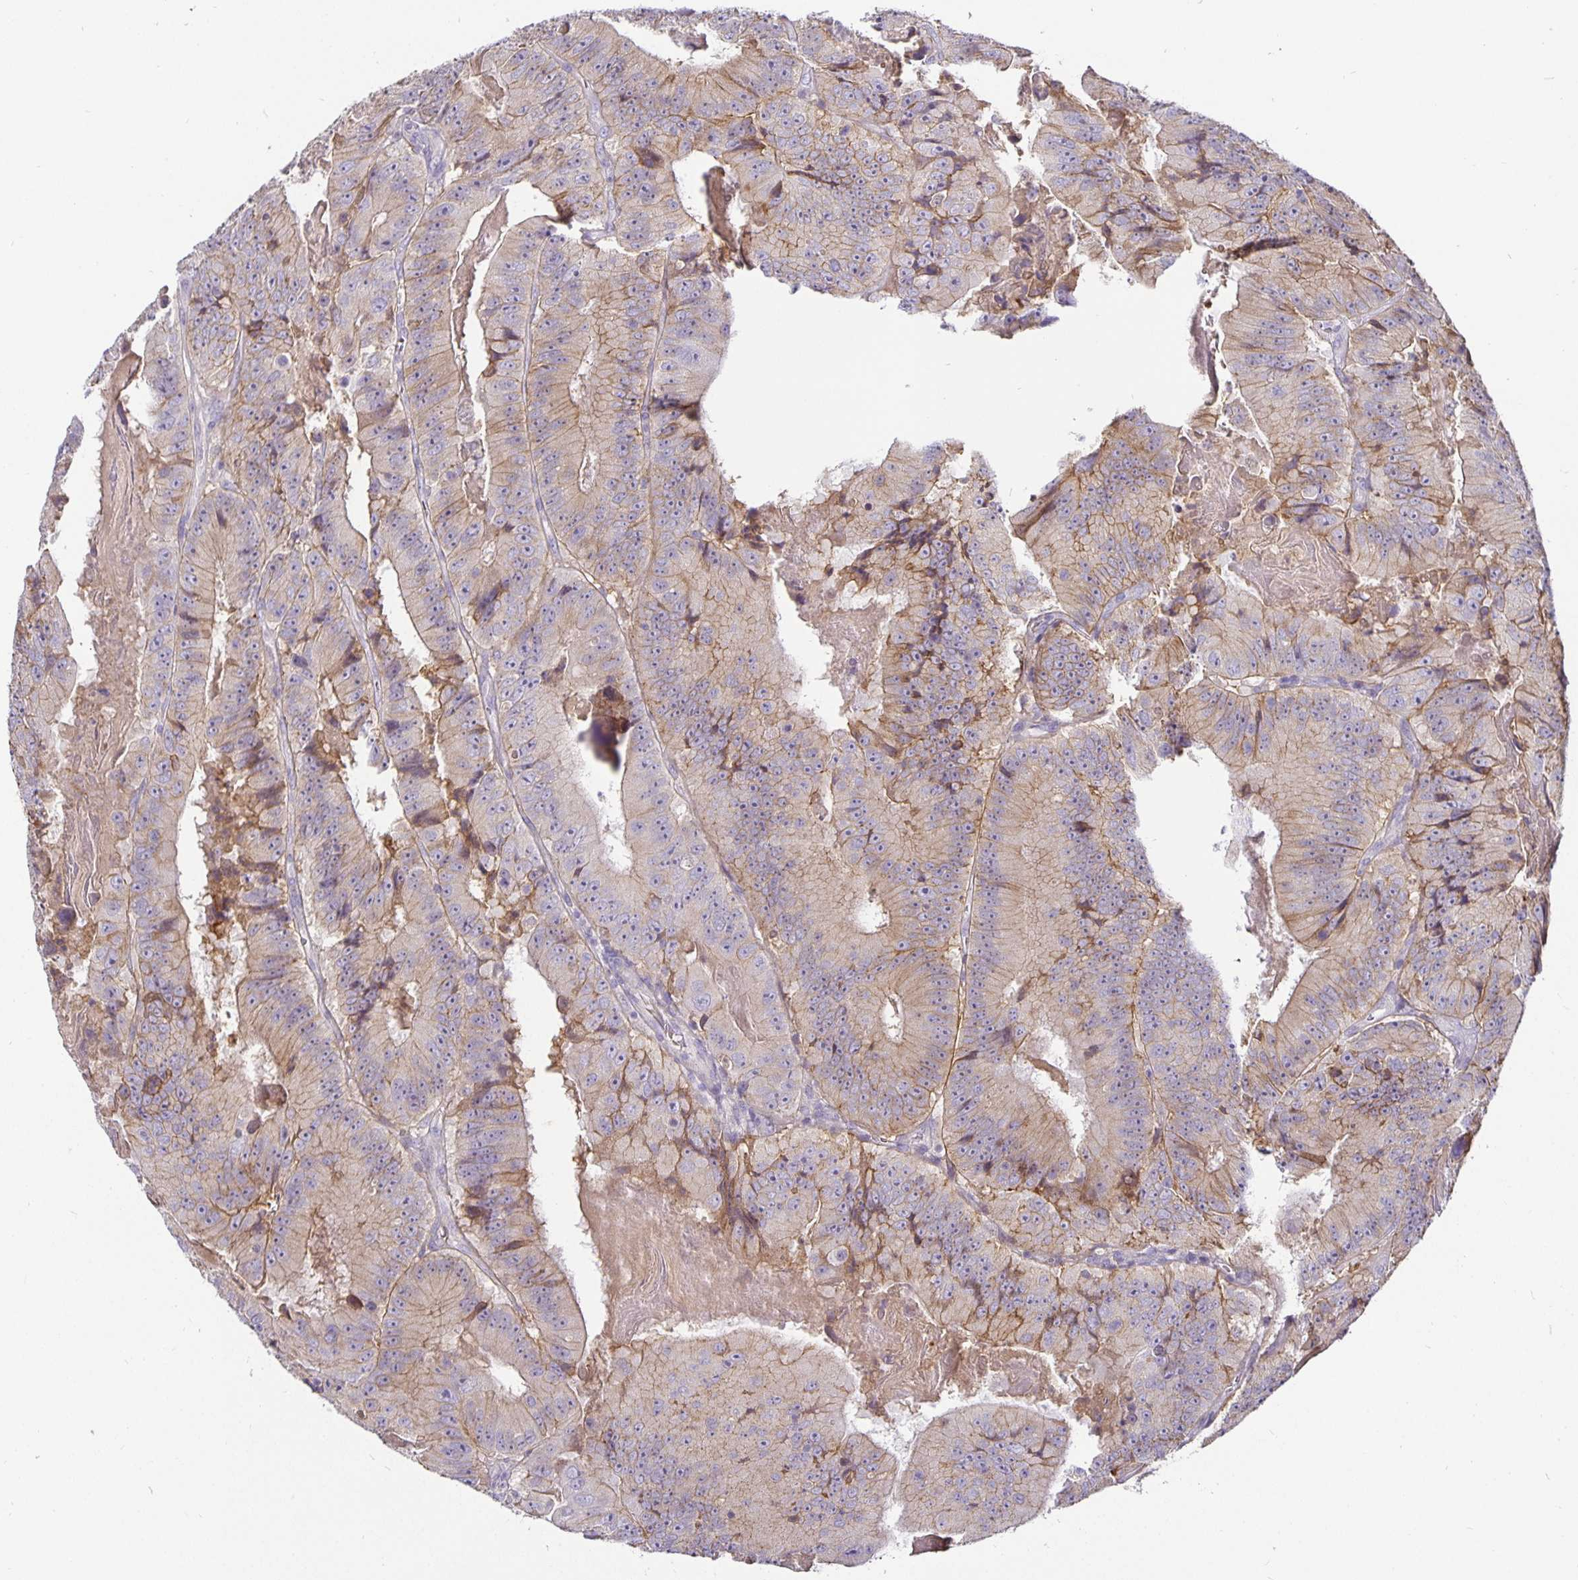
{"staining": {"intensity": "weak", "quantity": "25%-75%", "location": "cytoplasmic/membranous"}, "tissue": "colorectal cancer", "cell_type": "Tumor cells", "image_type": "cancer", "snomed": [{"axis": "morphology", "description": "Adenocarcinoma, NOS"}, {"axis": "topography", "description": "Colon"}], "caption": "Adenocarcinoma (colorectal) tissue demonstrates weak cytoplasmic/membranous staining in about 25%-75% of tumor cells, visualized by immunohistochemistry. (brown staining indicates protein expression, while blue staining denotes nuclei).", "gene": "CA12", "patient": {"sex": "female", "age": 86}}